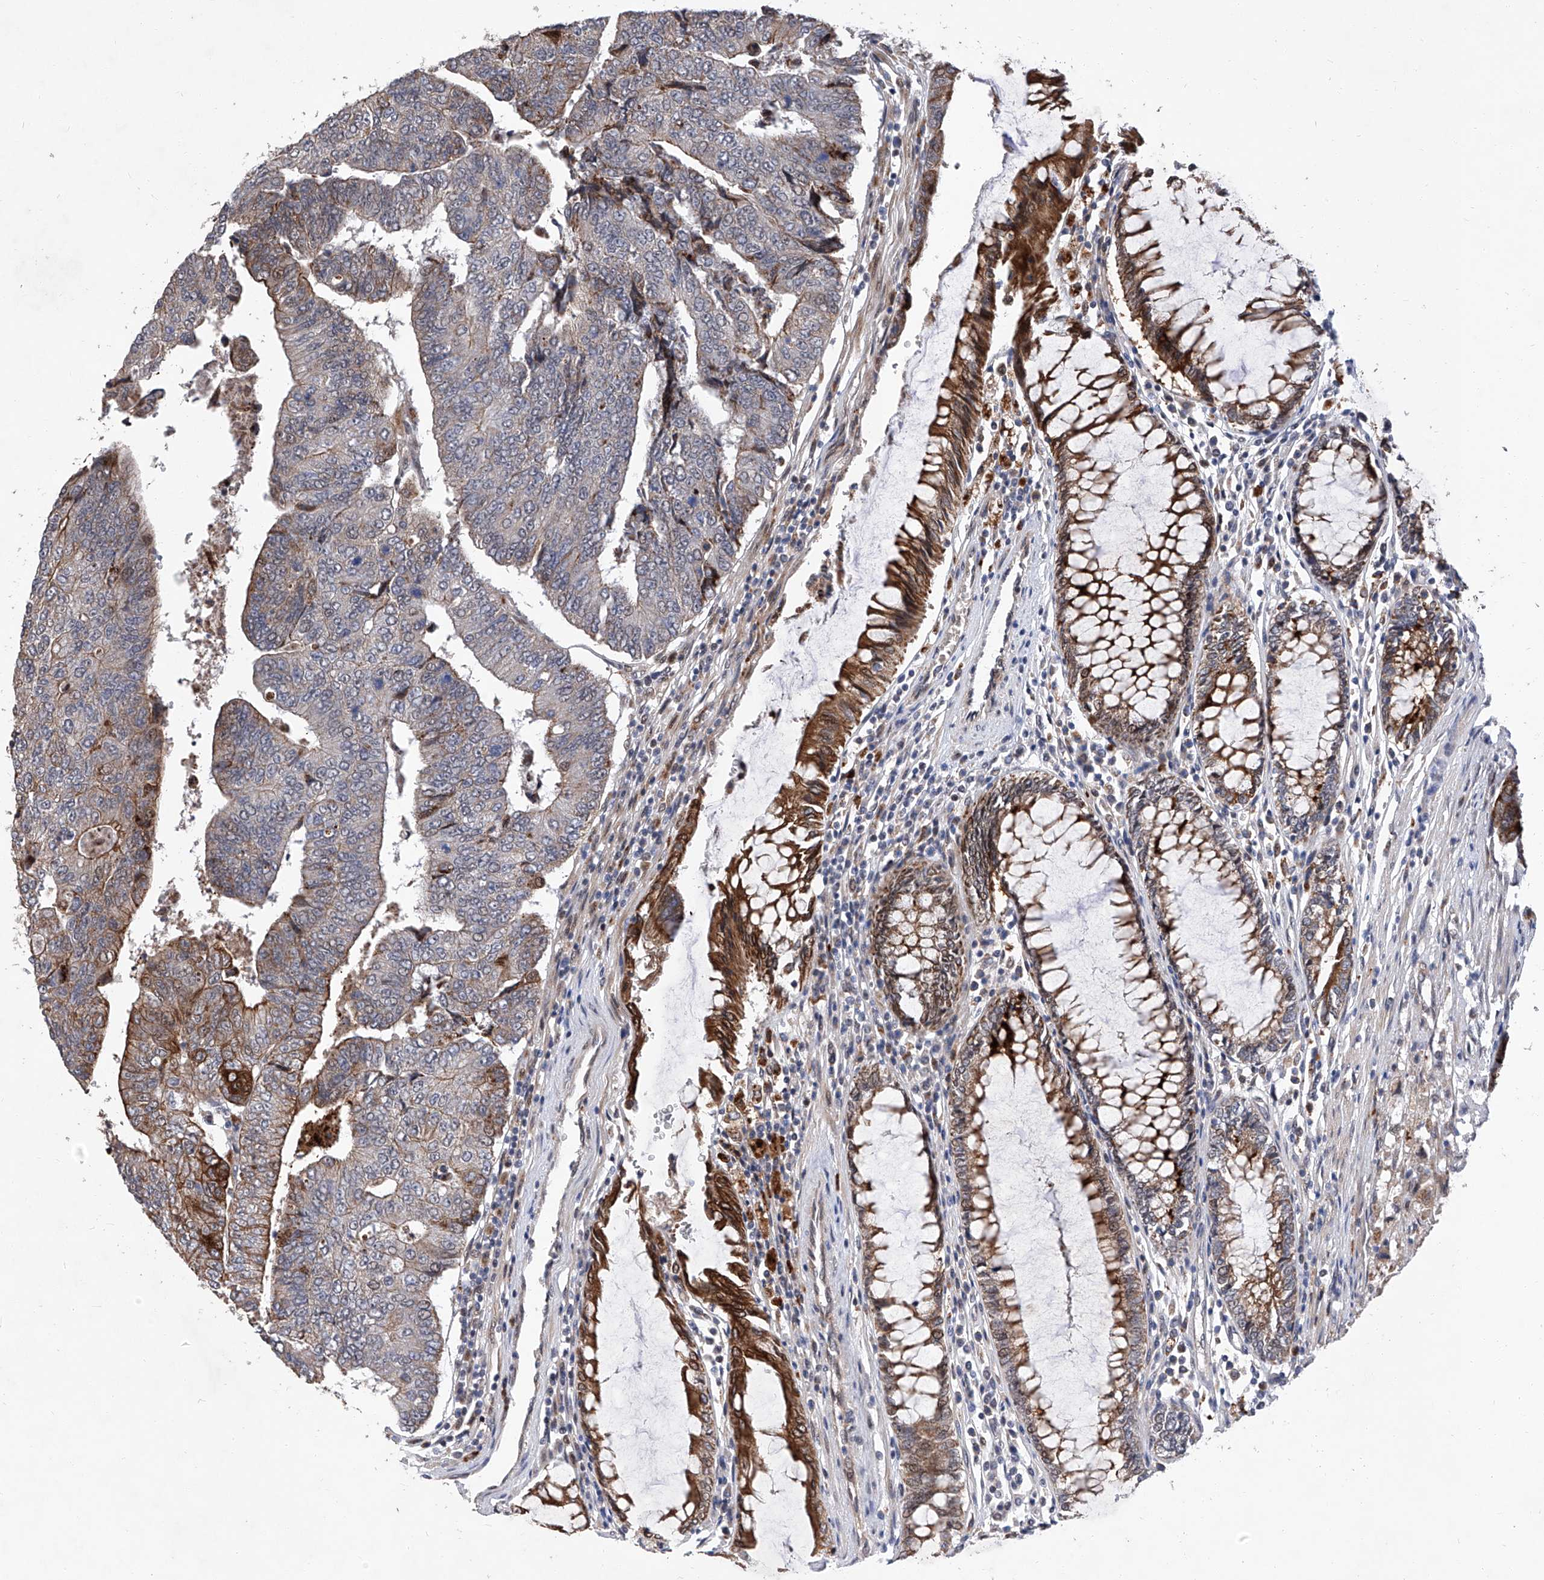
{"staining": {"intensity": "moderate", "quantity": "<25%", "location": "cytoplasmic/membranous"}, "tissue": "colorectal cancer", "cell_type": "Tumor cells", "image_type": "cancer", "snomed": [{"axis": "morphology", "description": "Adenocarcinoma, NOS"}, {"axis": "topography", "description": "Colon"}], "caption": "DAB (3,3'-diaminobenzidine) immunohistochemical staining of human colorectal cancer (adenocarcinoma) reveals moderate cytoplasmic/membranous protein positivity in approximately <25% of tumor cells.", "gene": "FARP2", "patient": {"sex": "female", "age": 67}}